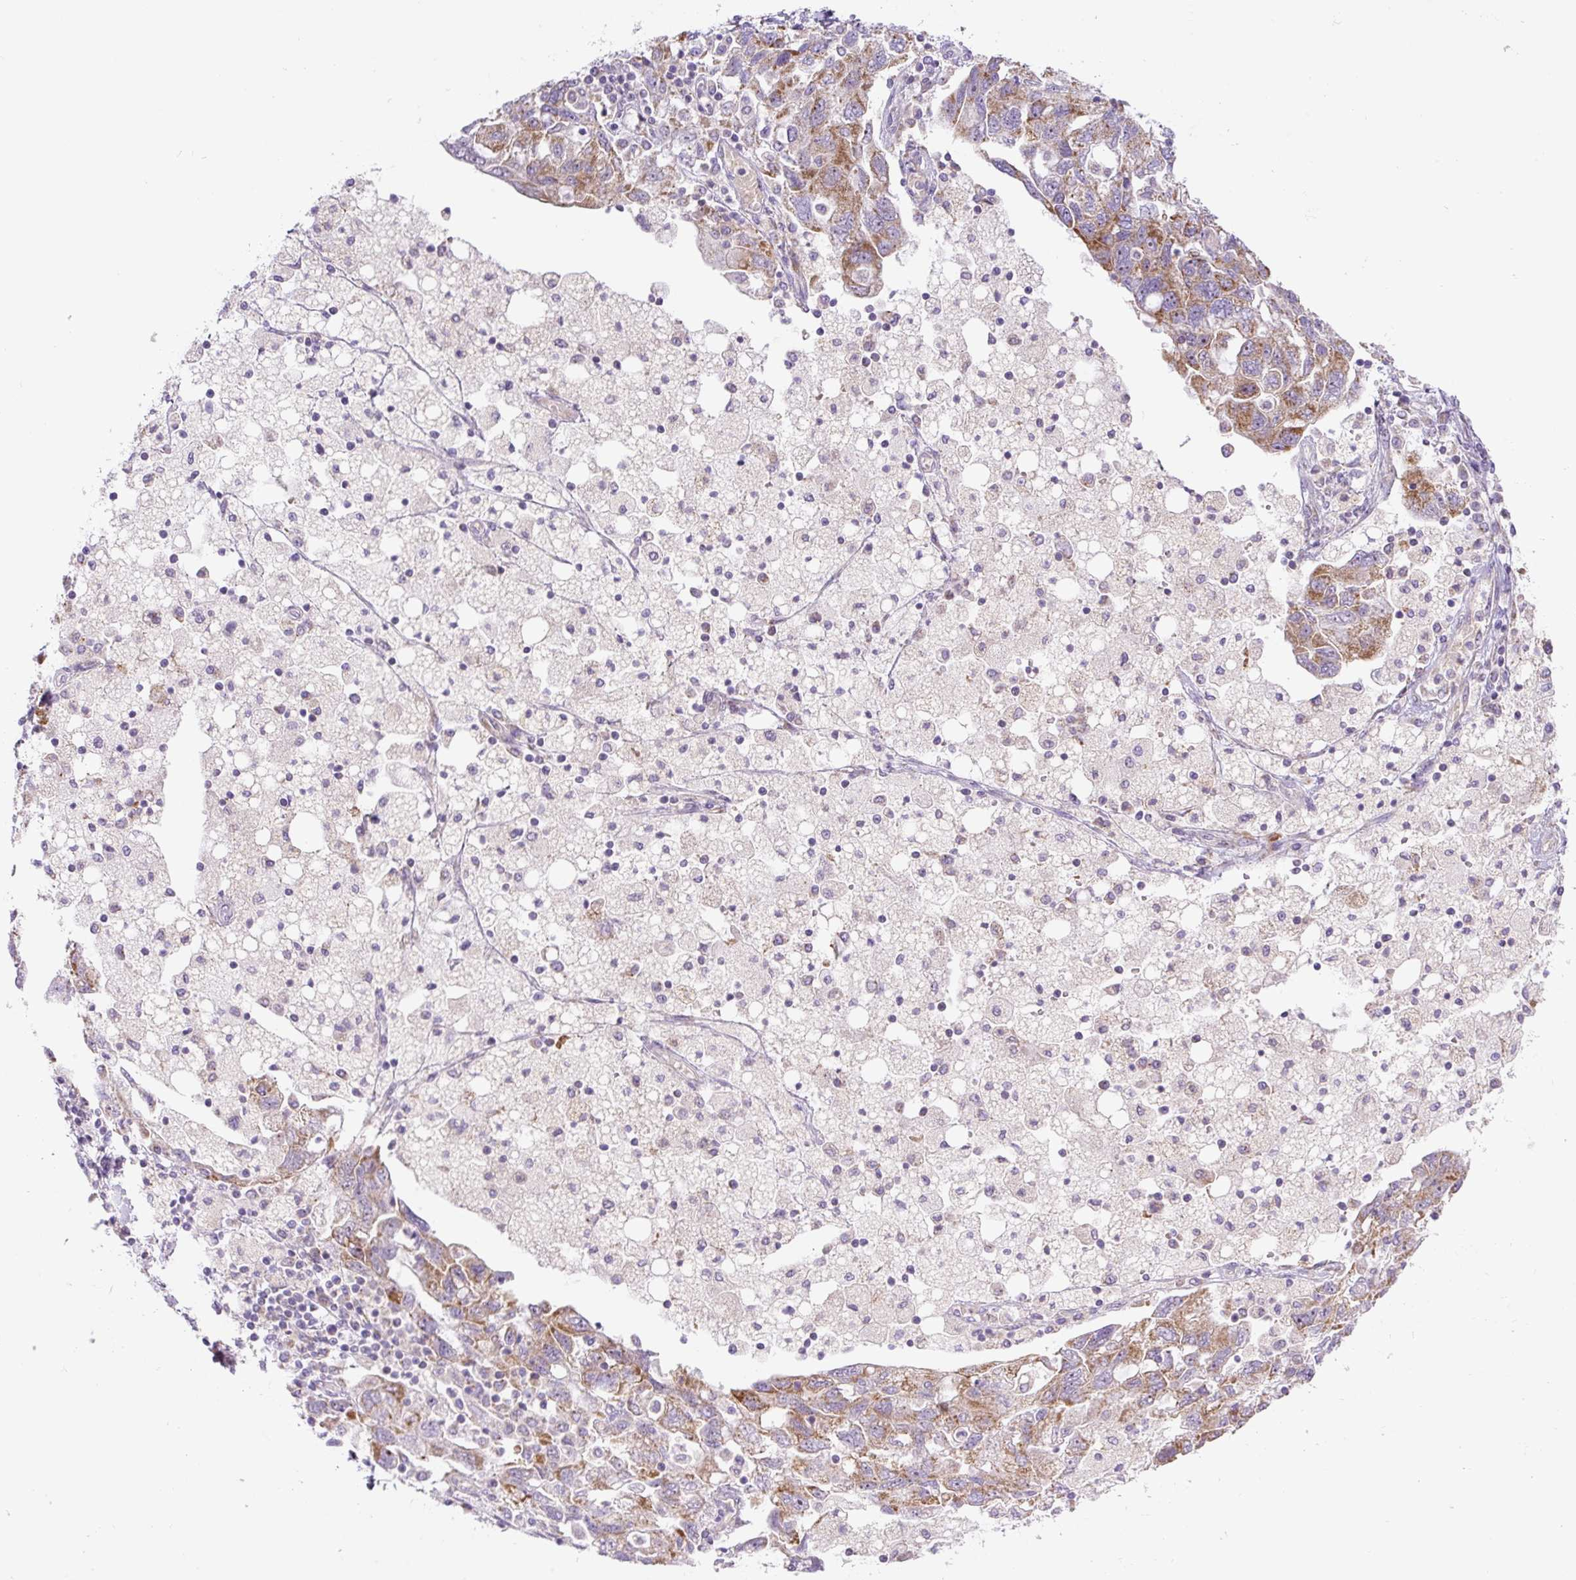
{"staining": {"intensity": "moderate", "quantity": ">75%", "location": "cytoplasmic/membranous"}, "tissue": "ovarian cancer", "cell_type": "Tumor cells", "image_type": "cancer", "snomed": [{"axis": "morphology", "description": "Carcinoma, NOS"}, {"axis": "morphology", "description": "Cystadenocarcinoma, serous, NOS"}, {"axis": "topography", "description": "Ovary"}], "caption": "Carcinoma (ovarian) stained for a protein (brown) exhibits moderate cytoplasmic/membranous positive expression in about >75% of tumor cells.", "gene": "ZNF596", "patient": {"sex": "female", "age": 69}}